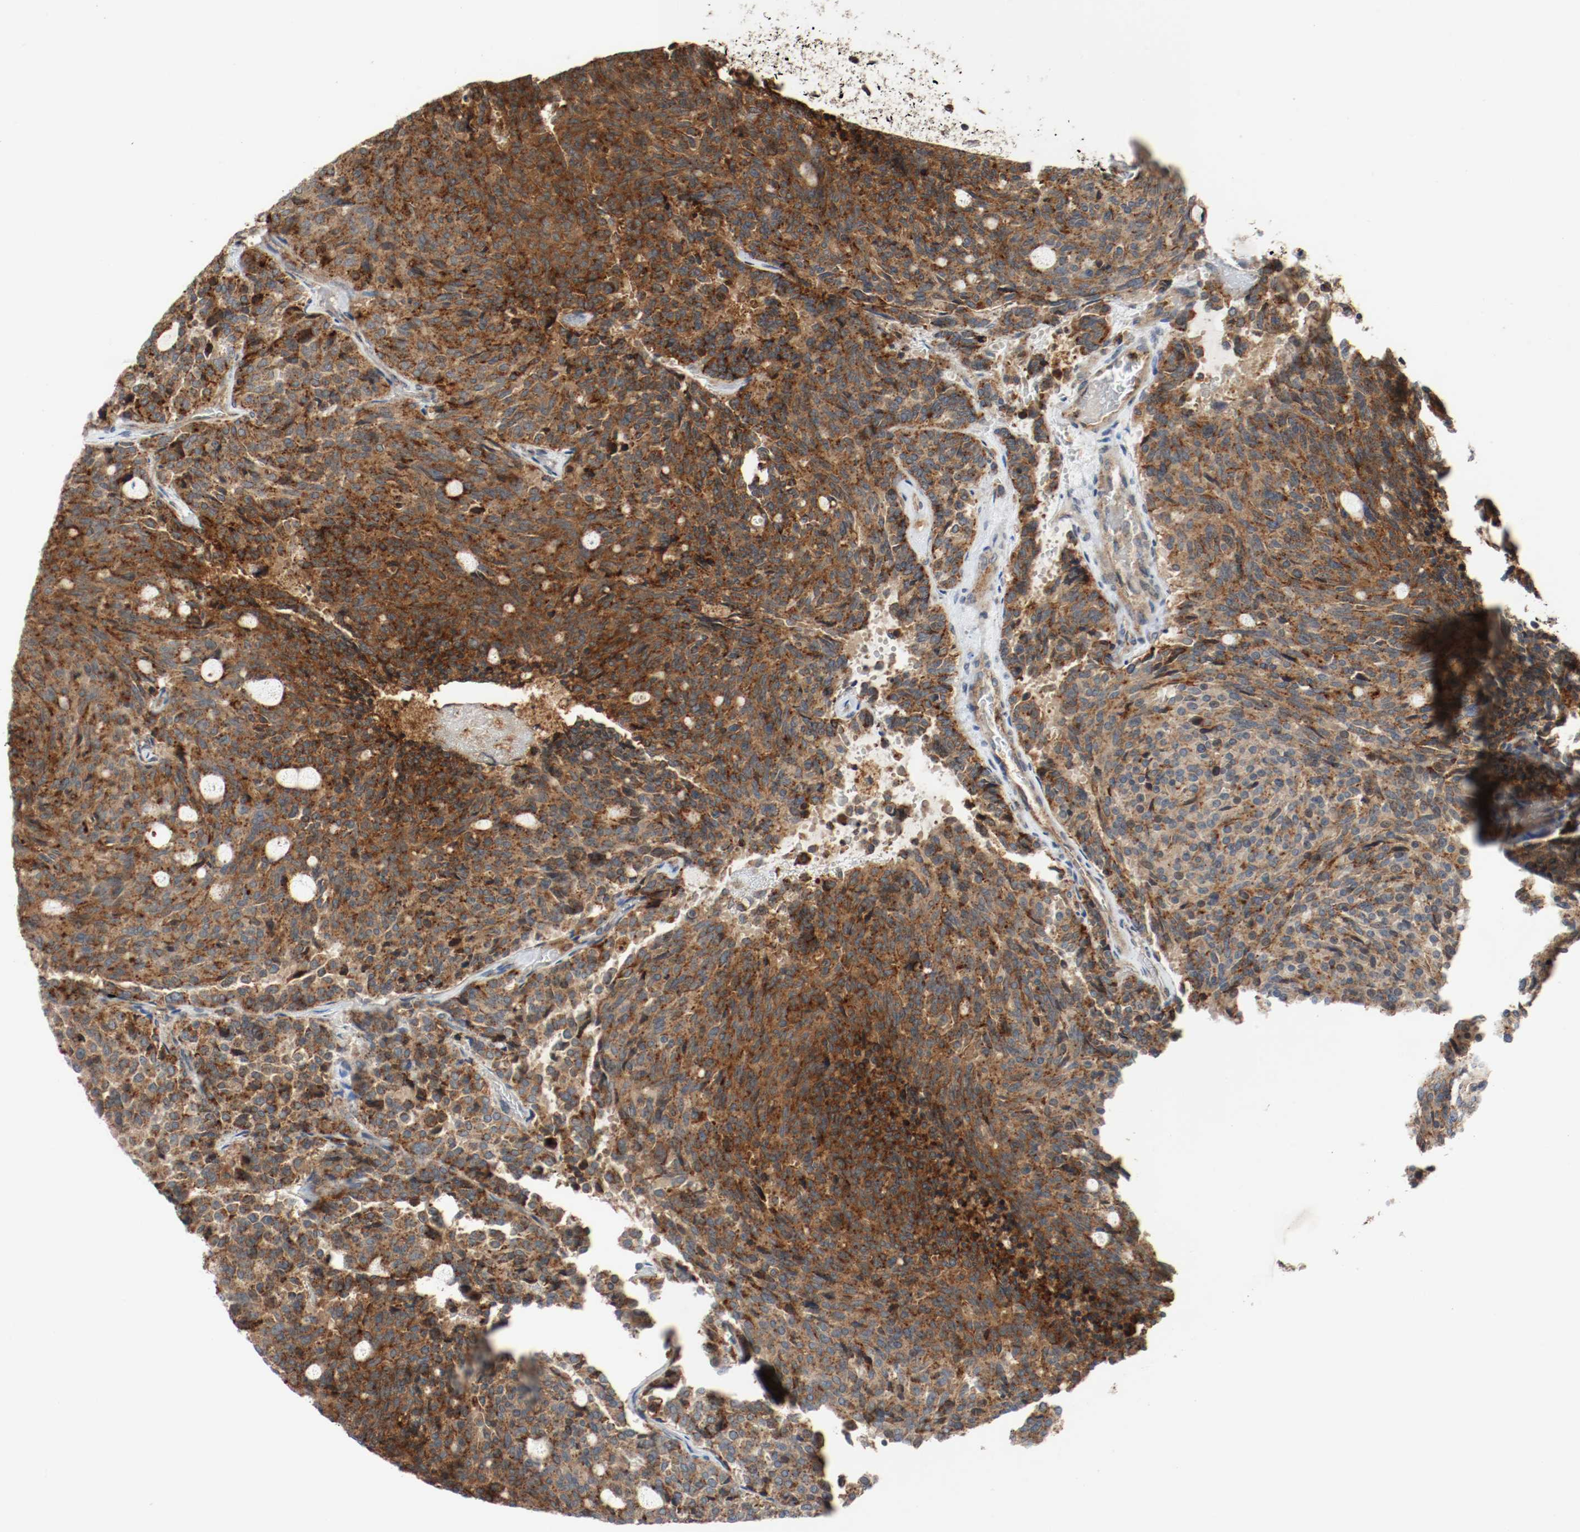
{"staining": {"intensity": "strong", "quantity": ">75%", "location": "cytoplasmic/membranous"}, "tissue": "carcinoid", "cell_type": "Tumor cells", "image_type": "cancer", "snomed": [{"axis": "morphology", "description": "Carcinoid, malignant, NOS"}, {"axis": "topography", "description": "Pancreas"}], "caption": "The histopathology image displays immunohistochemical staining of carcinoid. There is strong cytoplasmic/membranous expression is identified in approximately >75% of tumor cells.", "gene": "LAMP2", "patient": {"sex": "female", "age": 54}}